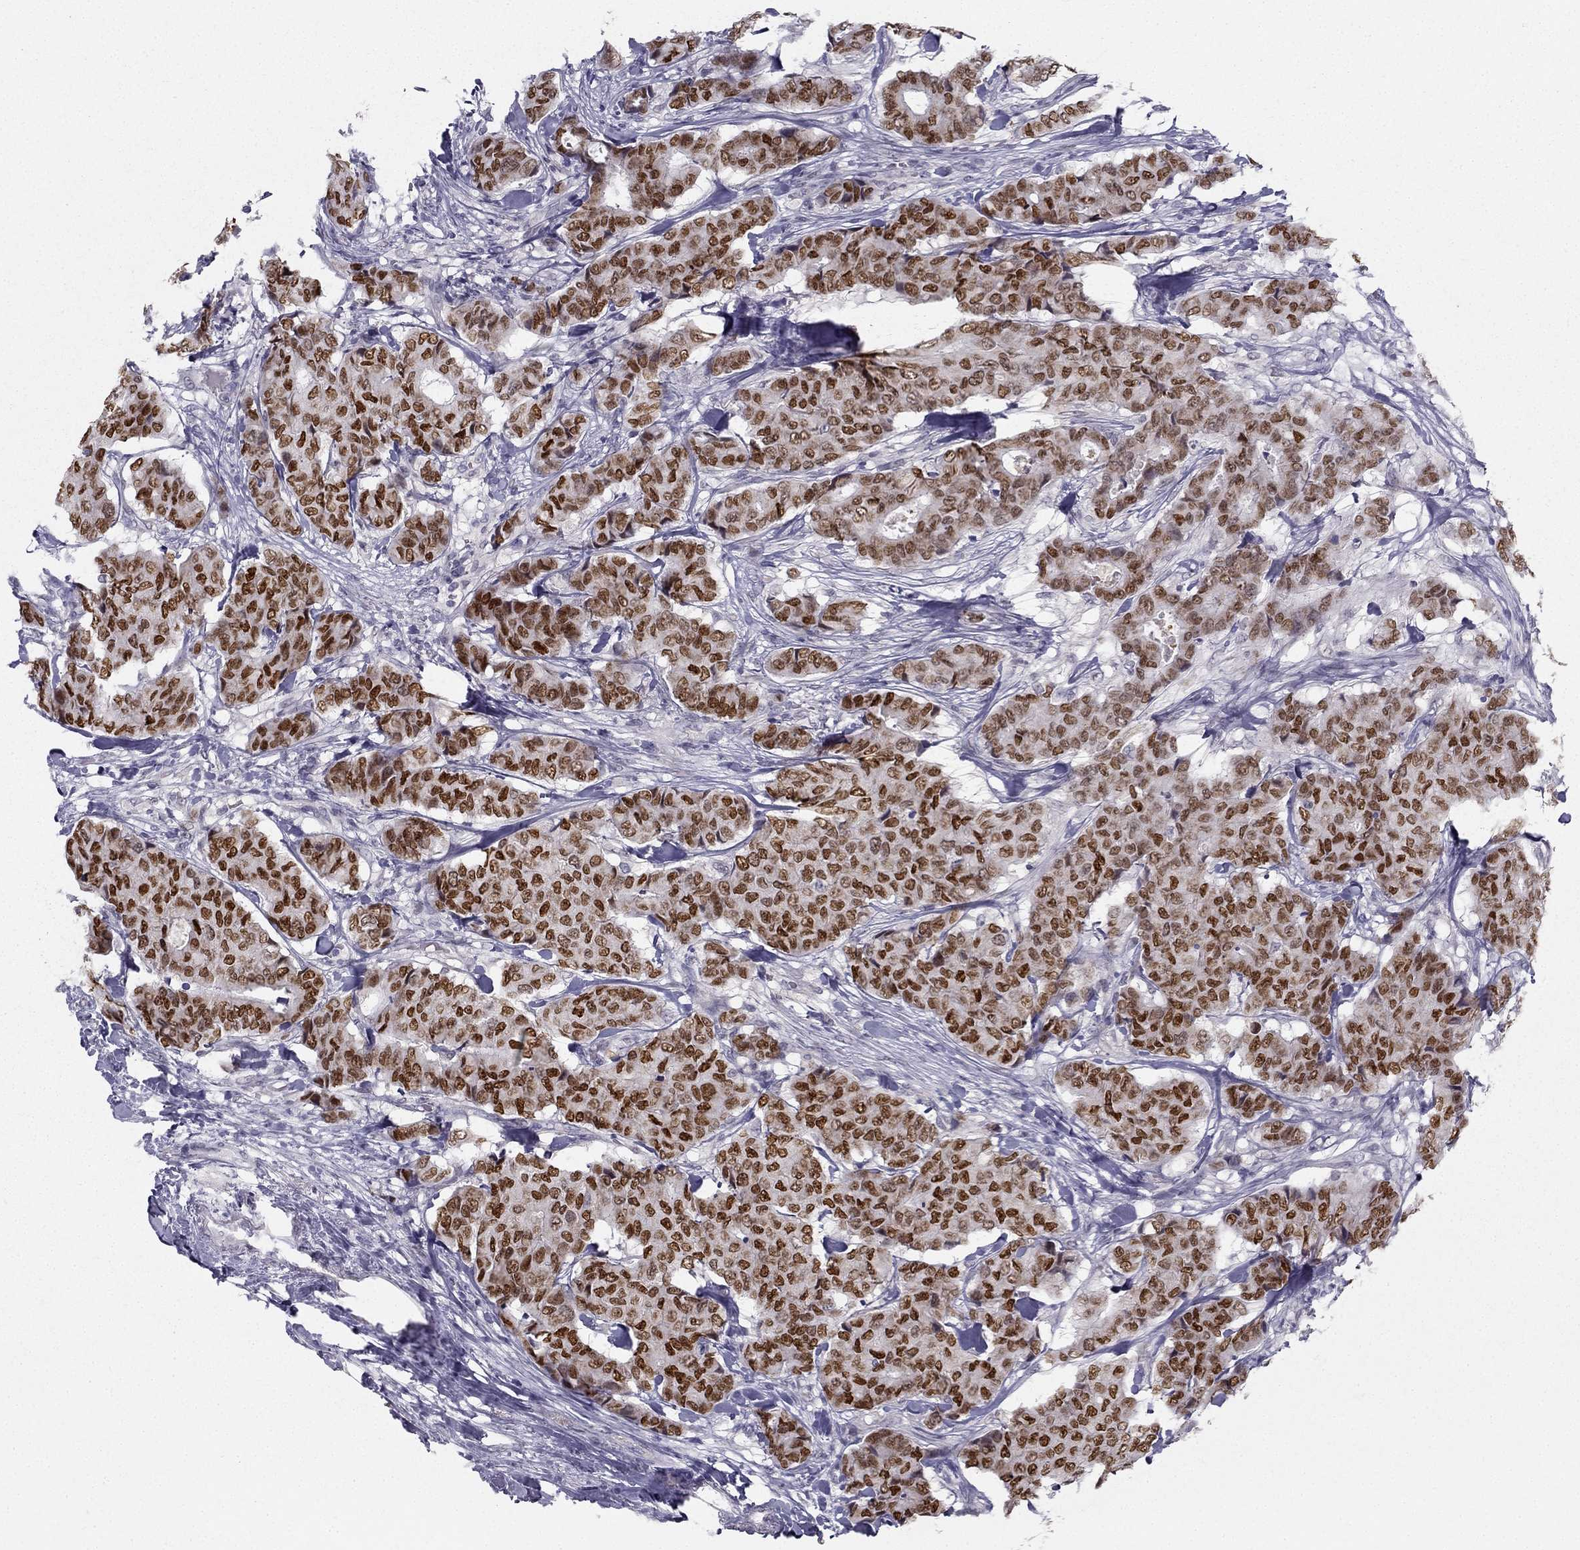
{"staining": {"intensity": "strong", "quantity": ">75%", "location": "nuclear"}, "tissue": "breast cancer", "cell_type": "Tumor cells", "image_type": "cancer", "snomed": [{"axis": "morphology", "description": "Duct carcinoma"}, {"axis": "topography", "description": "Breast"}], "caption": "Intraductal carcinoma (breast) tissue displays strong nuclear positivity in approximately >75% of tumor cells, visualized by immunohistochemistry.", "gene": "TRPS1", "patient": {"sex": "female", "age": 75}}